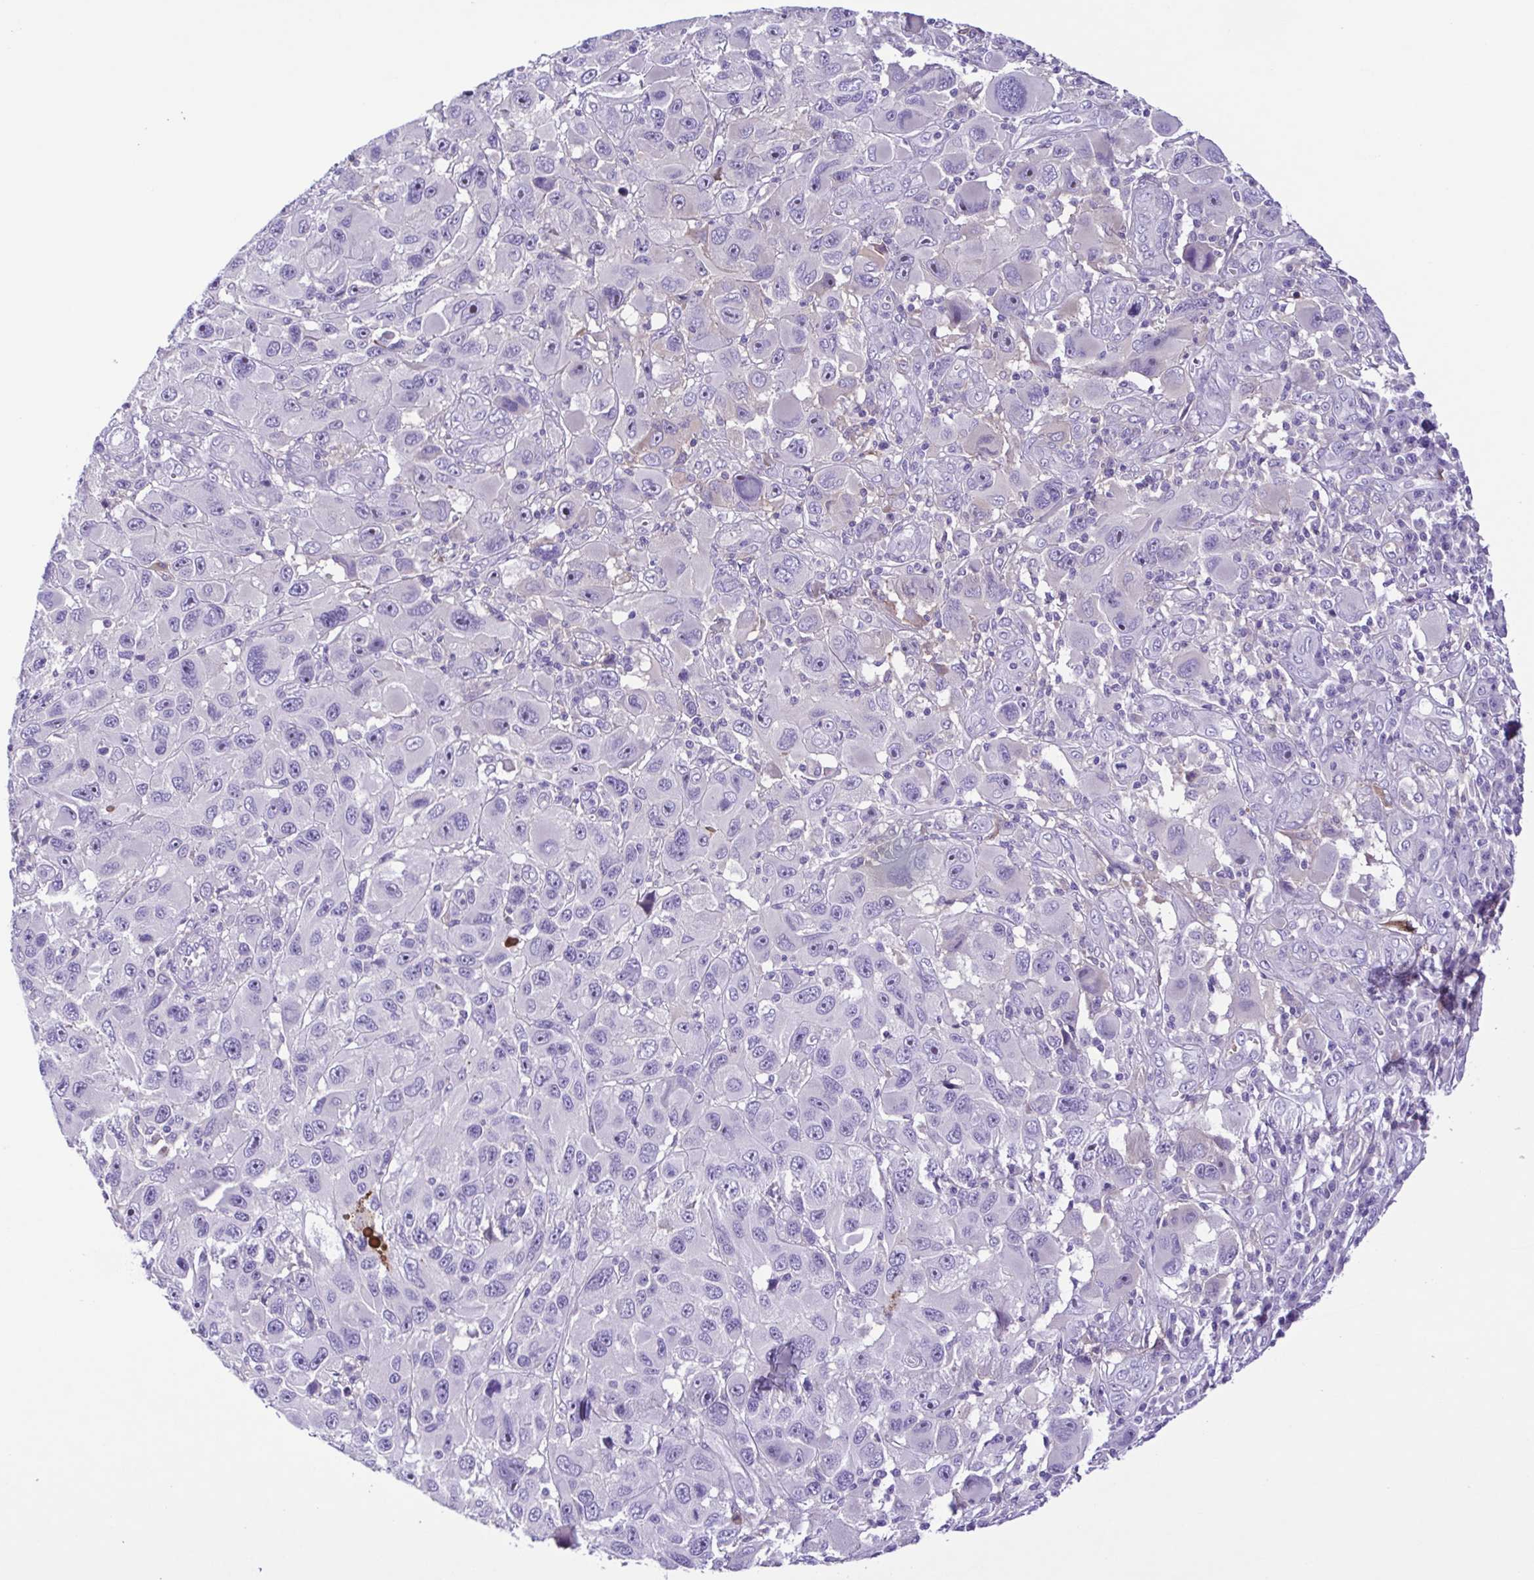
{"staining": {"intensity": "negative", "quantity": "none", "location": "none"}, "tissue": "melanoma", "cell_type": "Tumor cells", "image_type": "cancer", "snomed": [{"axis": "morphology", "description": "Malignant melanoma, NOS"}, {"axis": "topography", "description": "Skin"}], "caption": "Immunohistochemistry (IHC) micrograph of neoplastic tissue: human malignant melanoma stained with DAB (3,3'-diaminobenzidine) displays no significant protein positivity in tumor cells.", "gene": "IGFL1", "patient": {"sex": "male", "age": 53}}